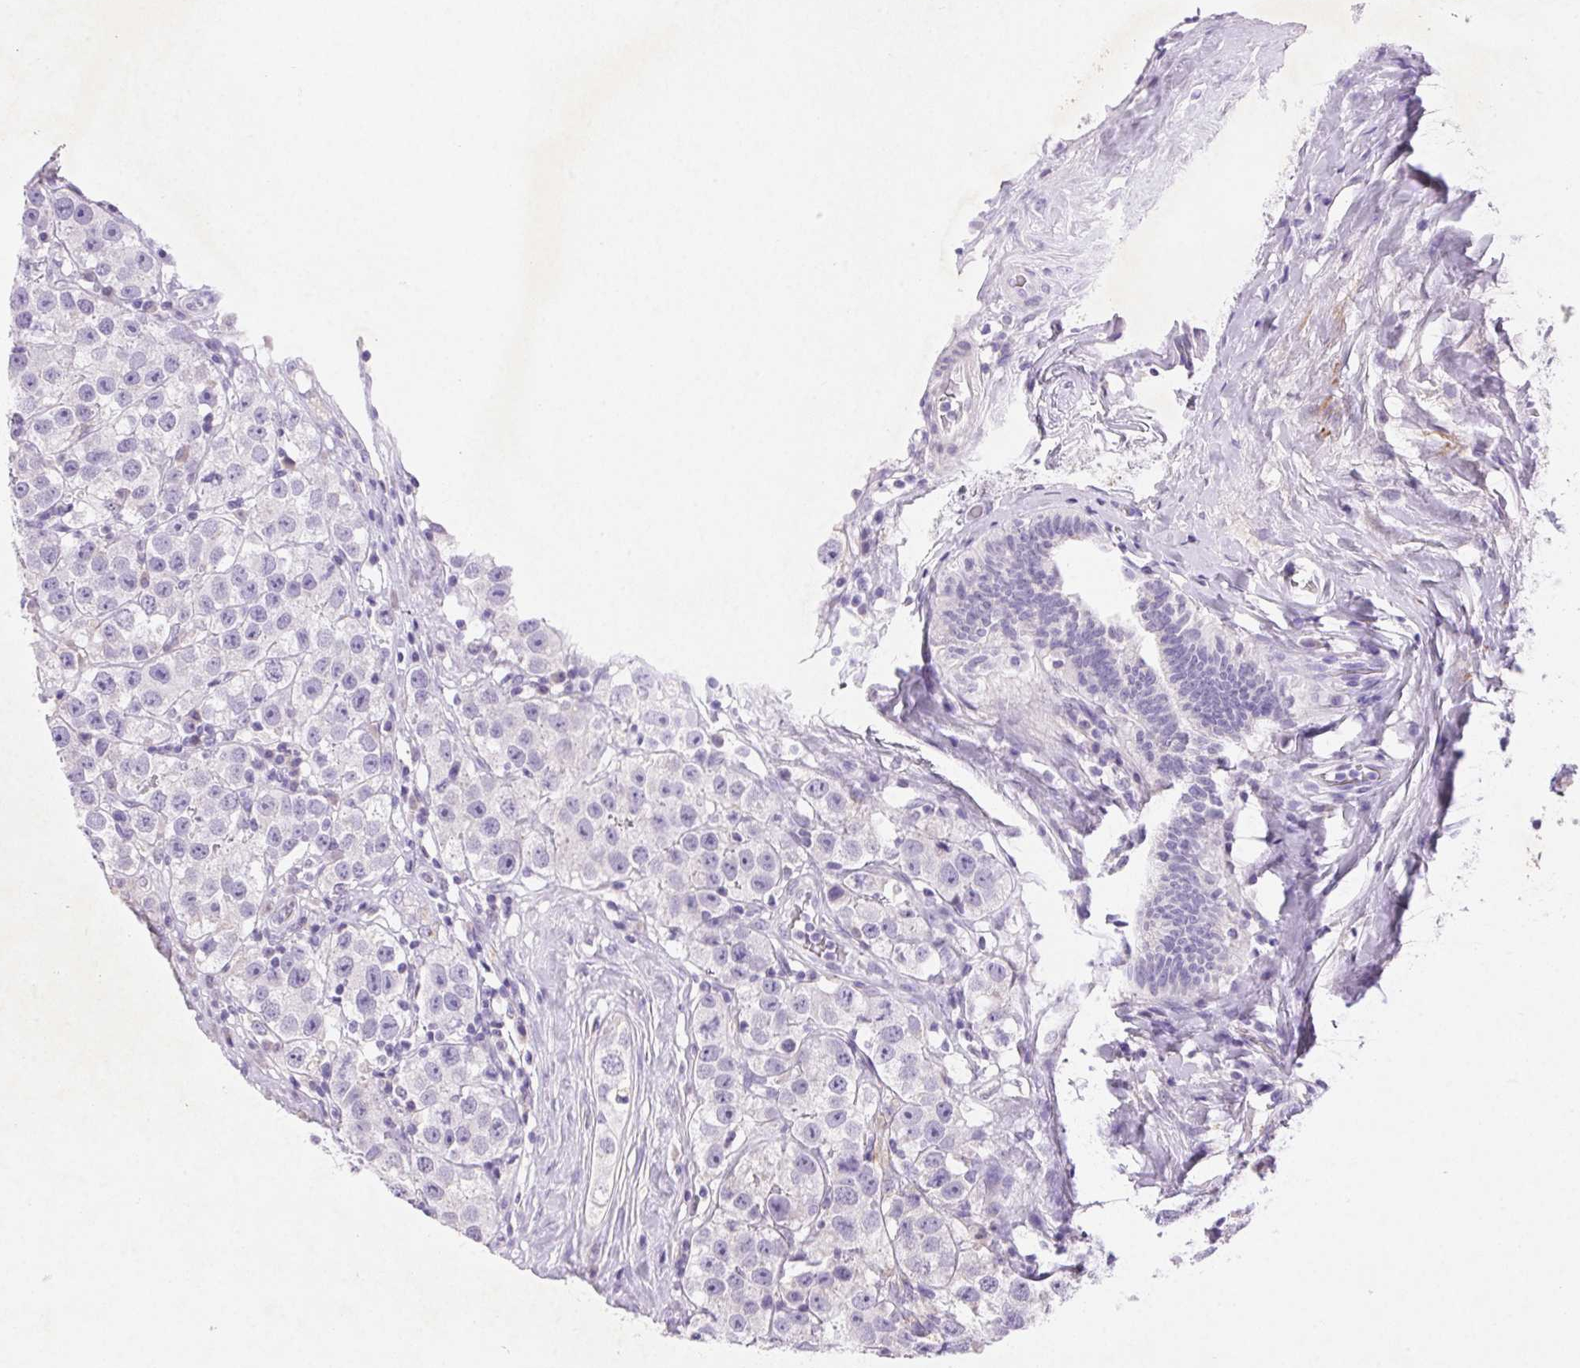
{"staining": {"intensity": "negative", "quantity": "none", "location": "none"}, "tissue": "testis cancer", "cell_type": "Tumor cells", "image_type": "cancer", "snomed": [{"axis": "morphology", "description": "Seminoma, NOS"}, {"axis": "topography", "description": "Testis"}], "caption": "Immunohistochemical staining of human testis cancer (seminoma) shows no significant expression in tumor cells.", "gene": "ARHGAP11B", "patient": {"sex": "male", "age": 34}}